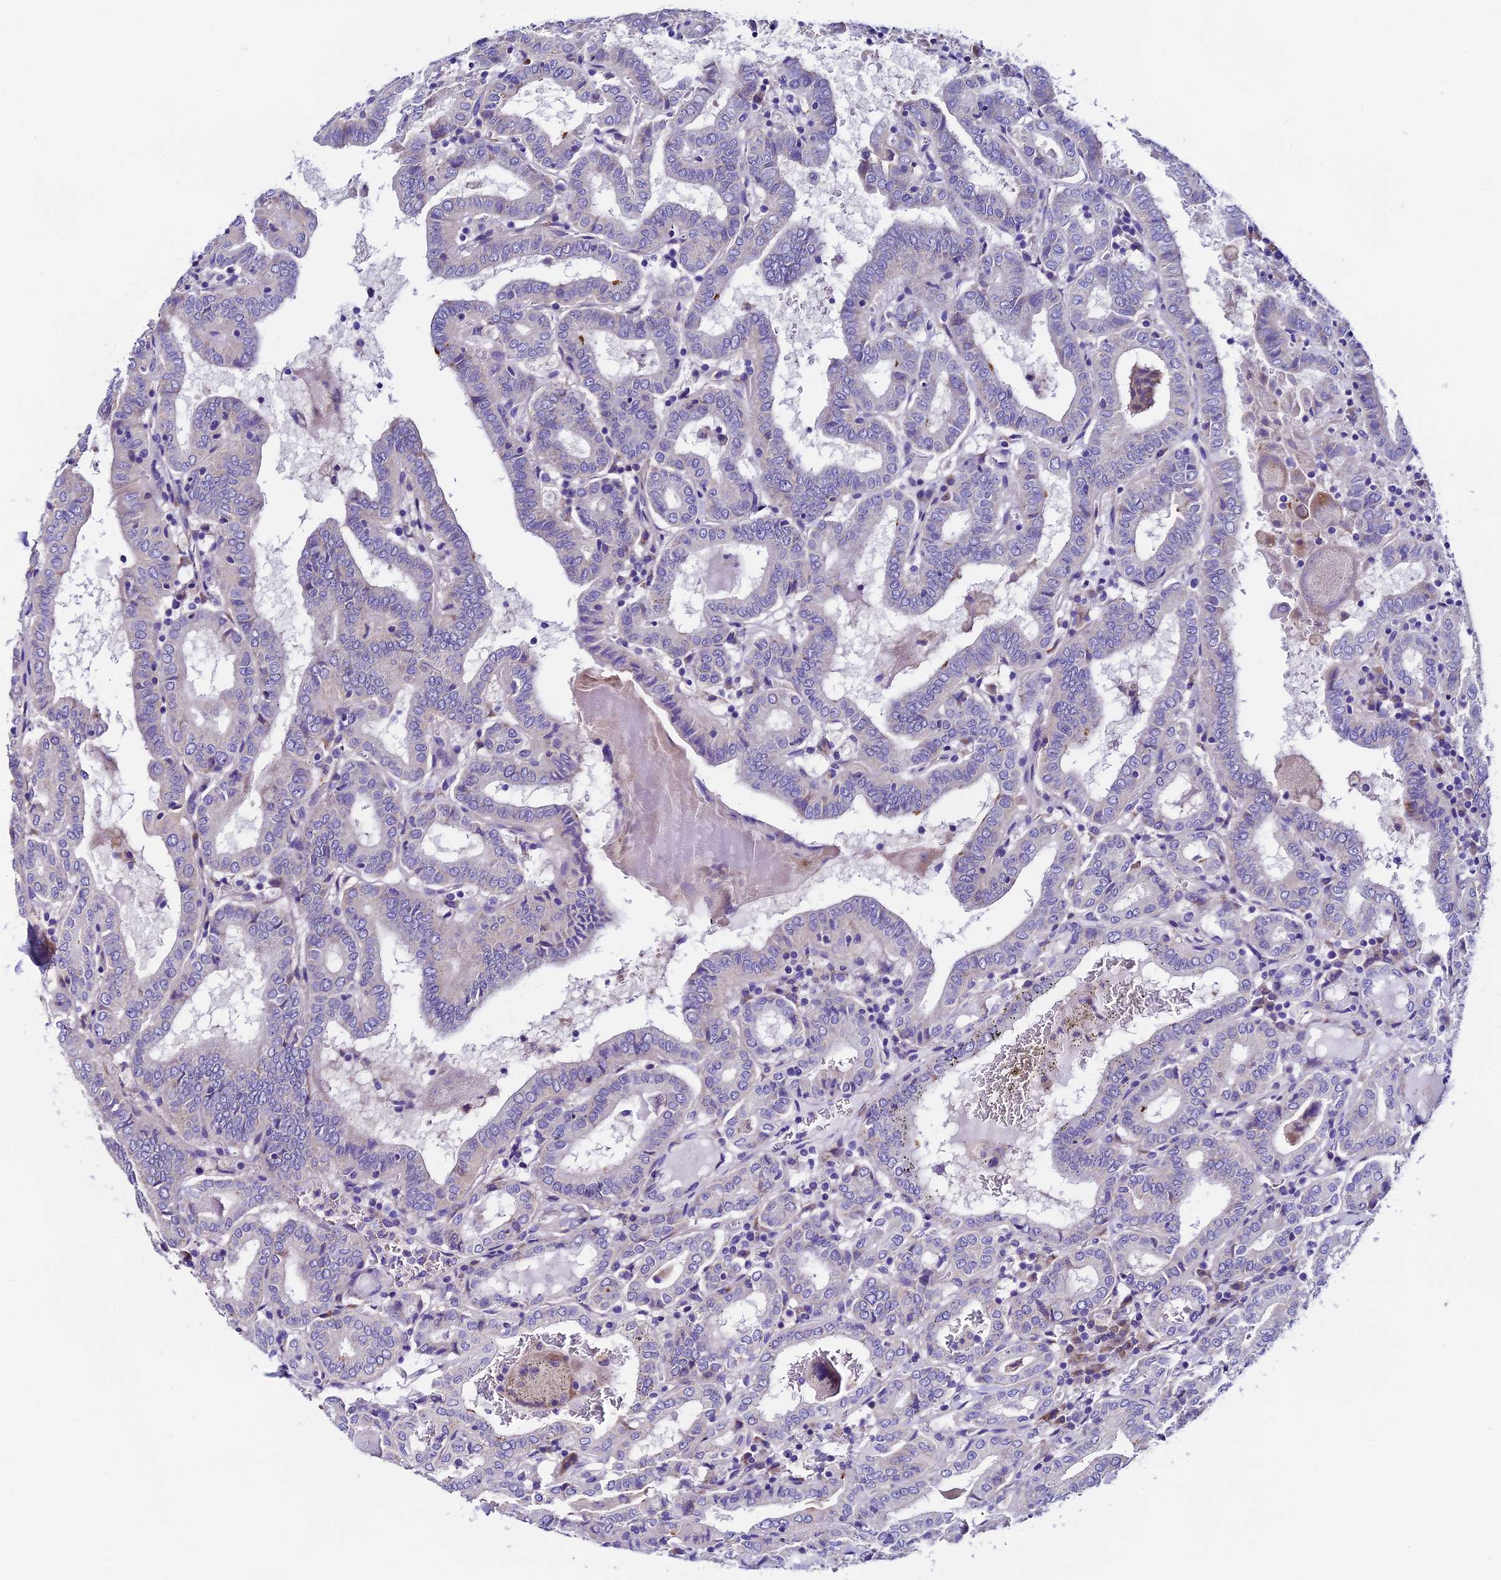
{"staining": {"intensity": "negative", "quantity": "none", "location": "none"}, "tissue": "thyroid cancer", "cell_type": "Tumor cells", "image_type": "cancer", "snomed": [{"axis": "morphology", "description": "Papillary adenocarcinoma, NOS"}, {"axis": "topography", "description": "Thyroid gland"}], "caption": "Tumor cells are negative for protein expression in human papillary adenocarcinoma (thyroid).", "gene": "COMTD1", "patient": {"sex": "female", "age": 72}}